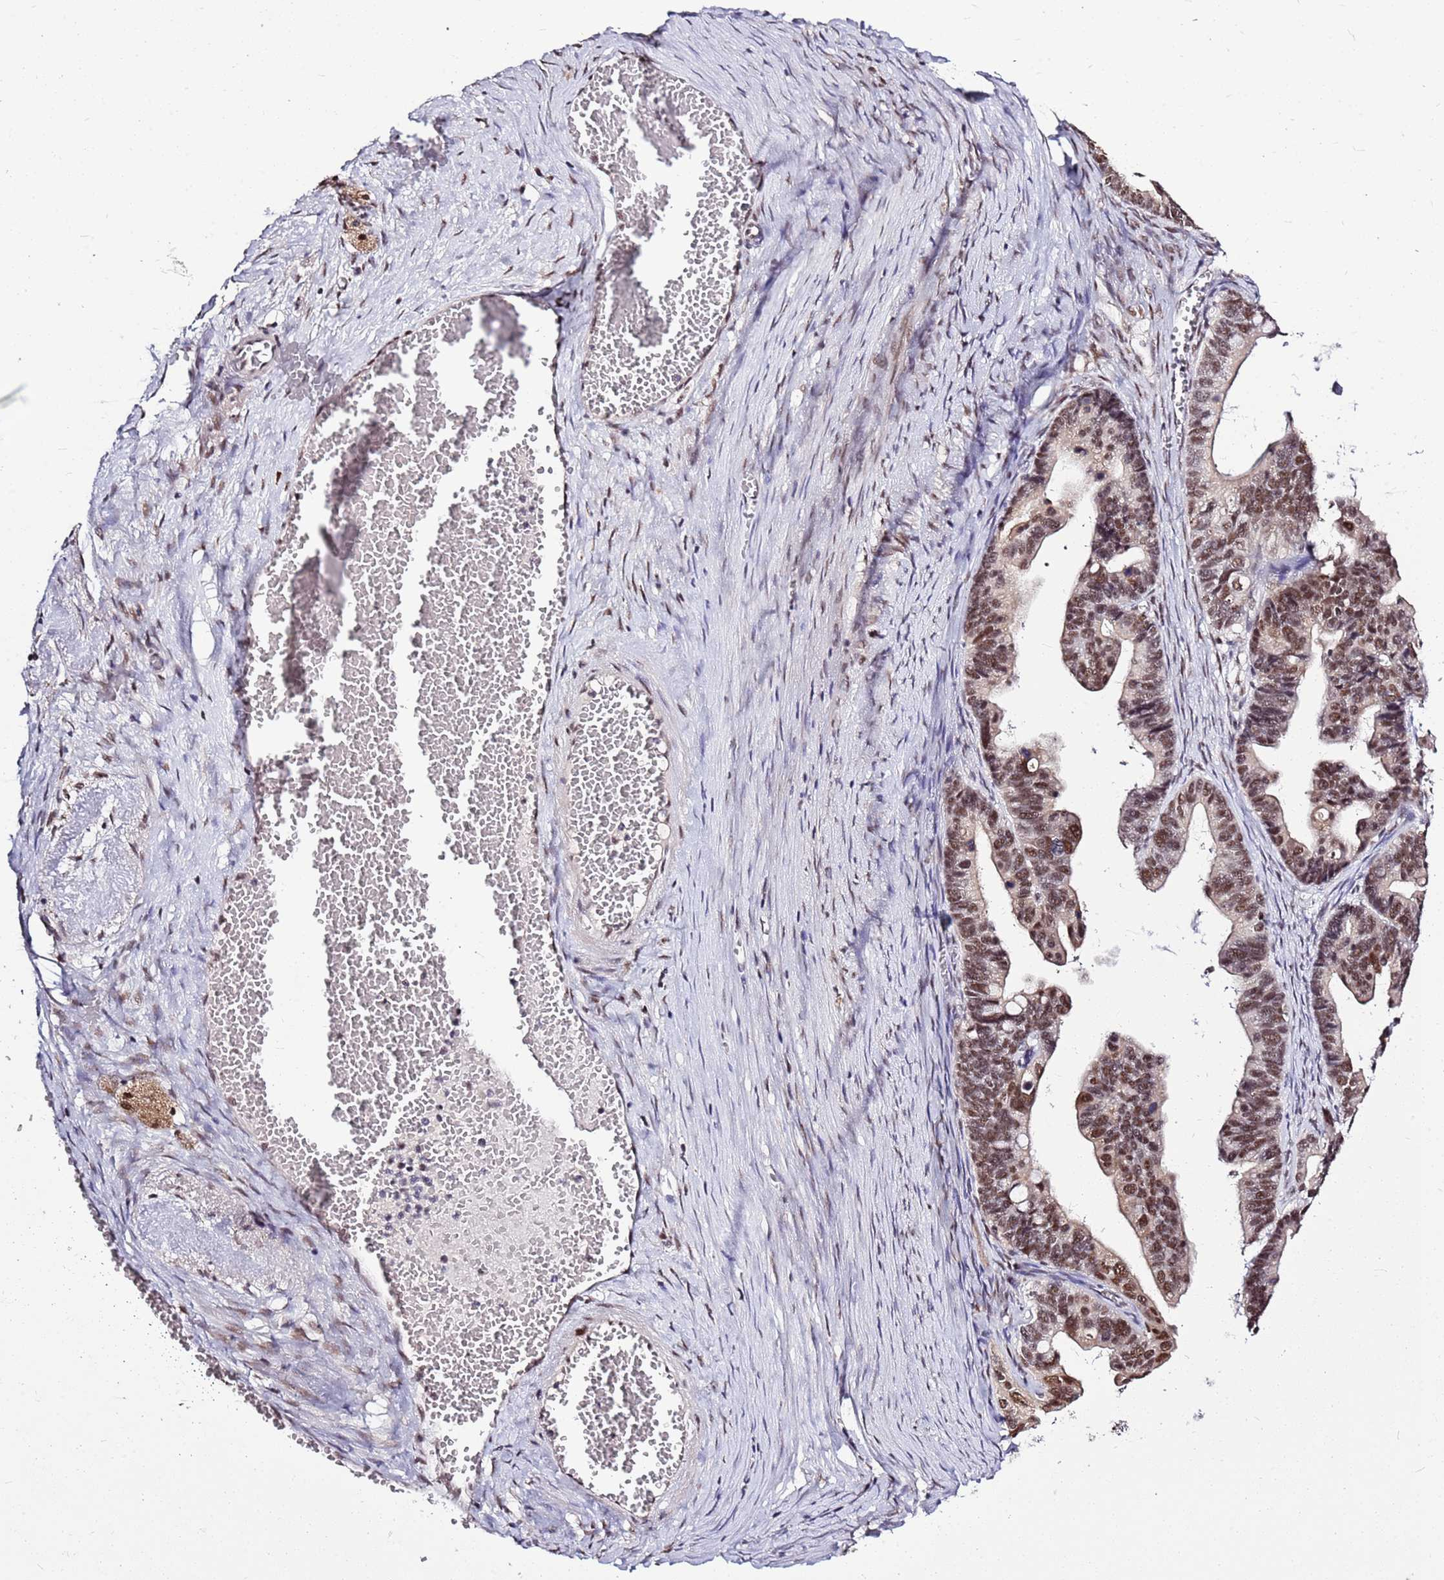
{"staining": {"intensity": "moderate", "quantity": ">75%", "location": "nuclear"}, "tissue": "ovarian cancer", "cell_type": "Tumor cells", "image_type": "cancer", "snomed": [{"axis": "morphology", "description": "Cystadenocarcinoma, serous, NOS"}, {"axis": "topography", "description": "Ovary"}], "caption": "A brown stain highlights moderate nuclear staining of a protein in ovarian cancer (serous cystadenocarcinoma) tumor cells. (Stains: DAB in brown, nuclei in blue, Microscopy: brightfield microscopy at high magnification).", "gene": "AKAP8L", "patient": {"sex": "female", "age": 56}}